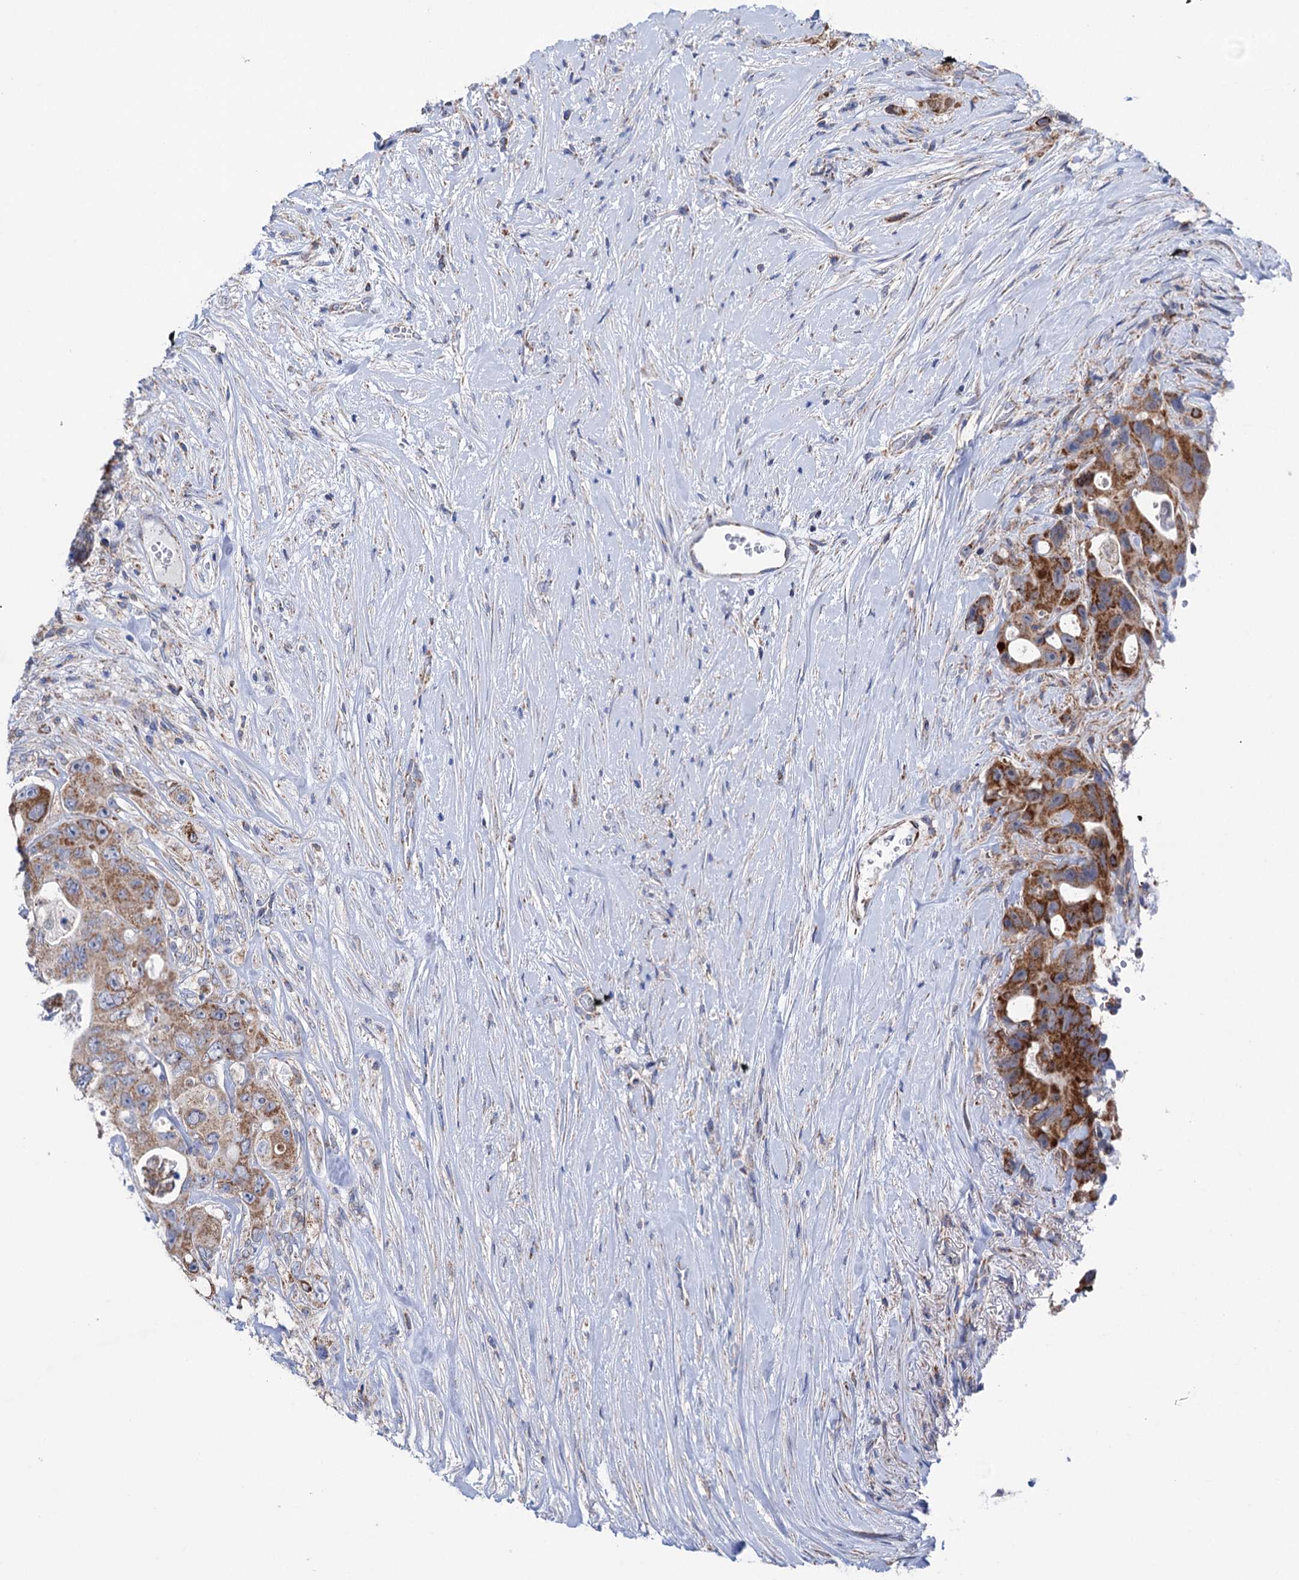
{"staining": {"intensity": "strong", "quantity": "<25%", "location": "cytoplasmic/membranous"}, "tissue": "colorectal cancer", "cell_type": "Tumor cells", "image_type": "cancer", "snomed": [{"axis": "morphology", "description": "Adenocarcinoma, NOS"}, {"axis": "topography", "description": "Colon"}], "caption": "Immunohistochemical staining of colorectal cancer exhibits medium levels of strong cytoplasmic/membranous staining in approximately <25% of tumor cells. (DAB = brown stain, brightfield microscopy at high magnification).", "gene": "SUCLA2", "patient": {"sex": "female", "age": 46}}